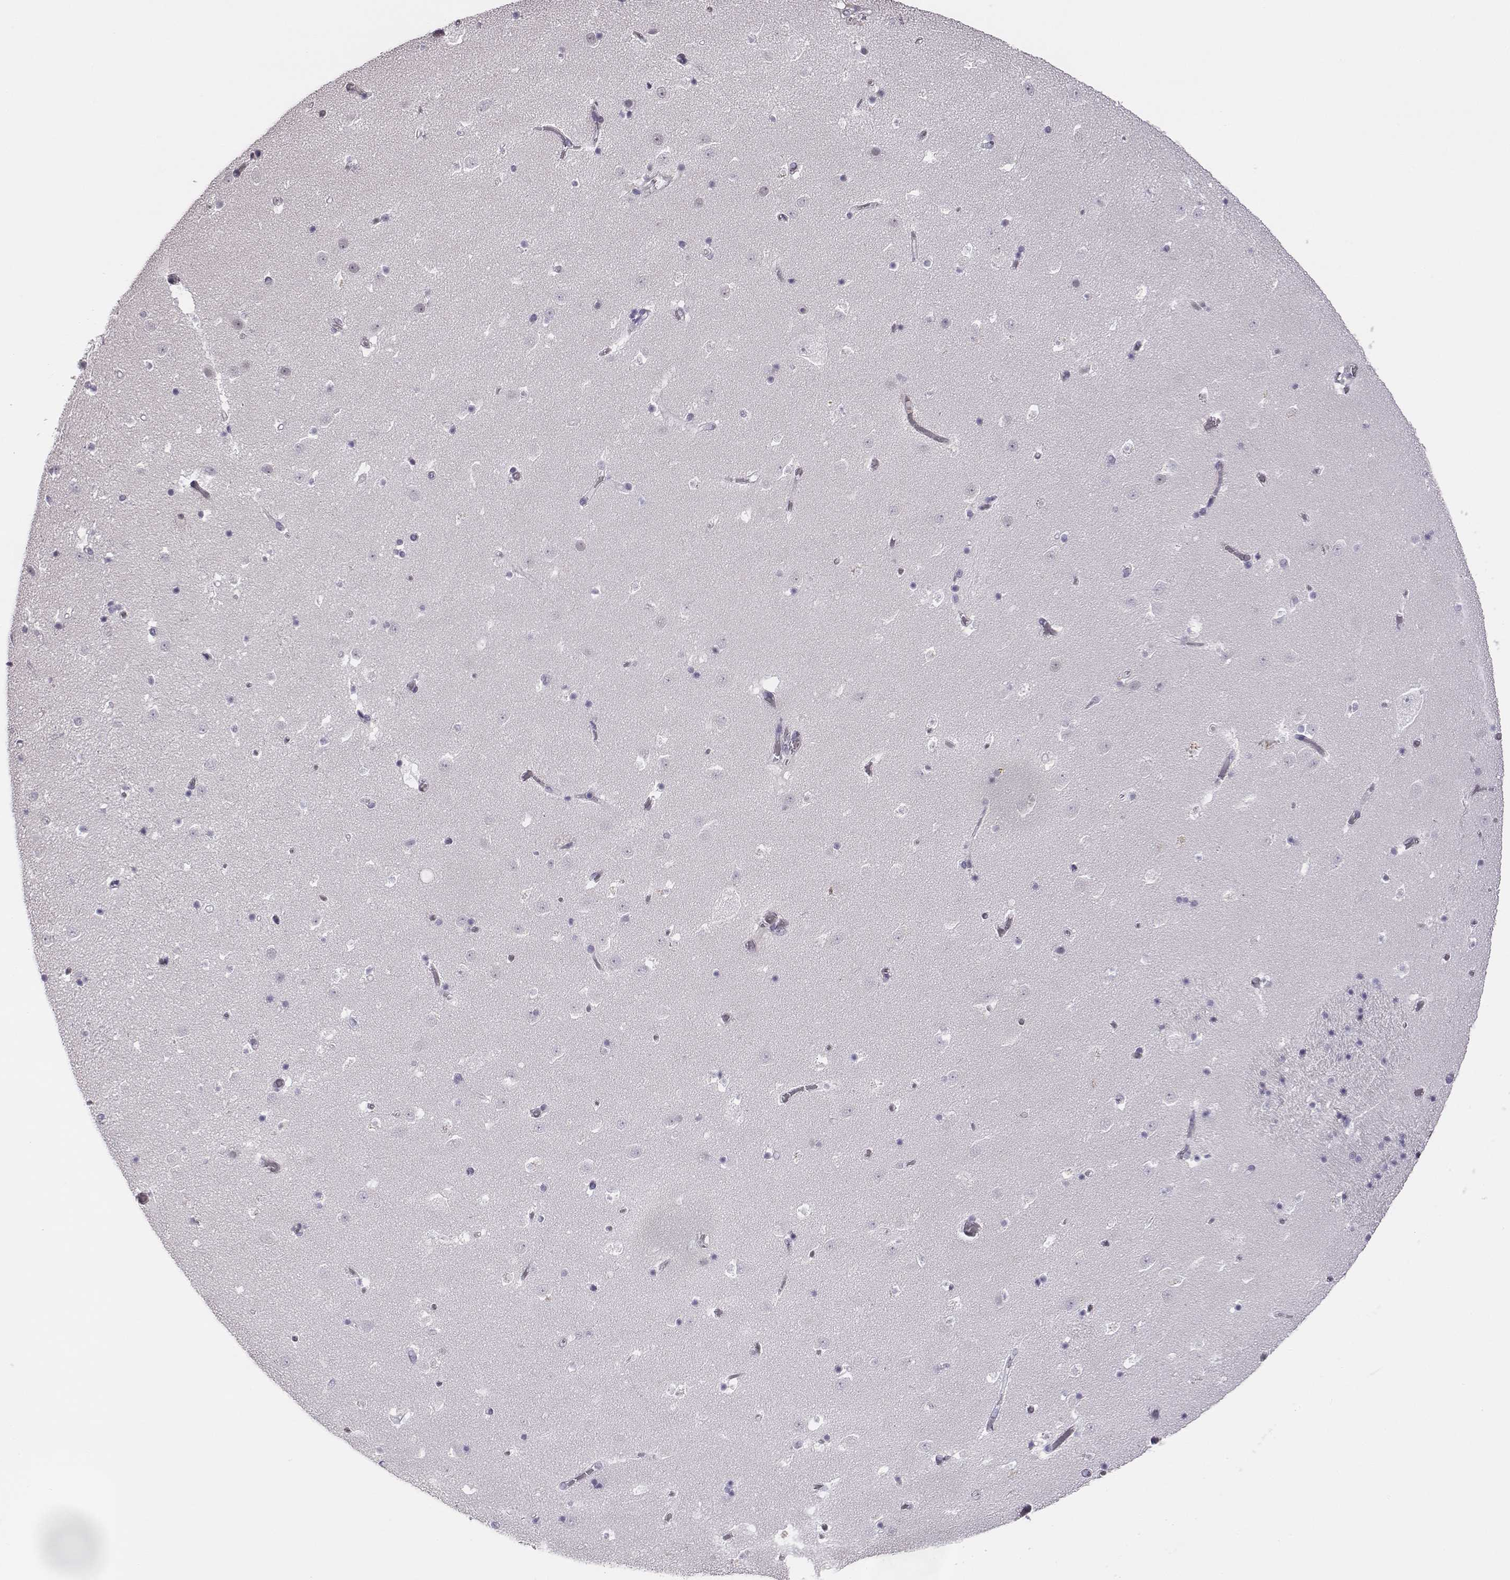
{"staining": {"intensity": "negative", "quantity": "none", "location": "none"}, "tissue": "caudate", "cell_type": "Glial cells", "image_type": "normal", "snomed": [{"axis": "morphology", "description": "Normal tissue, NOS"}, {"axis": "topography", "description": "Lateral ventricle wall"}], "caption": "Immunohistochemistry micrograph of unremarkable caudate: caudate stained with DAB reveals no significant protein staining in glial cells. Nuclei are stained in blue.", "gene": "ADAM7", "patient": {"sex": "female", "age": 42}}